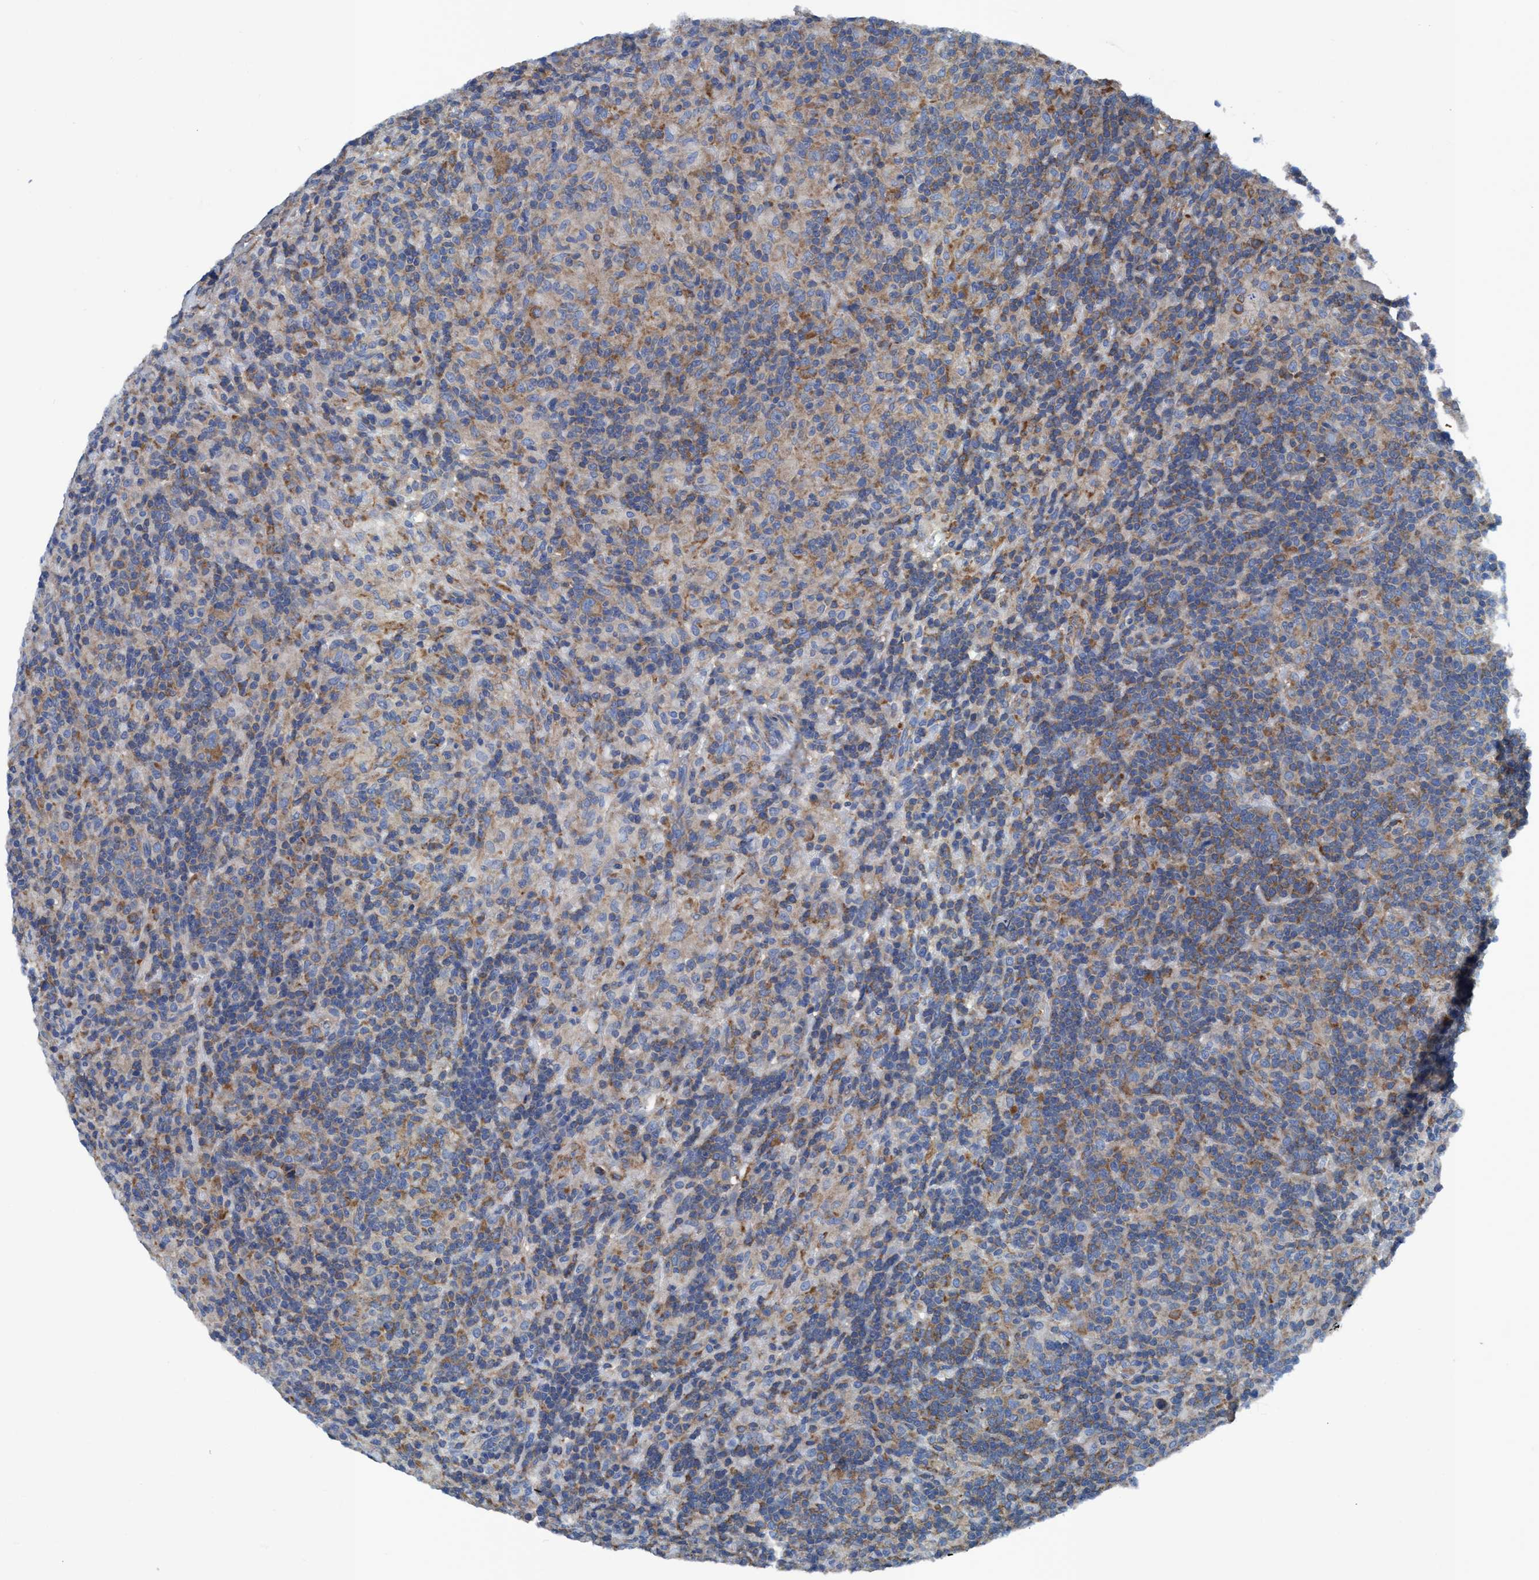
{"staining": {"intensity": "moderate", "quantity": "25%-75%", "location": "cytoplasmic/membranous"}, "tissue": "lymphoma", "cell_type": "Tumor cells", "image_type": "cancer", "snomed": [{"axis": "morphology", "description": "Hodgkin's disease, NOS"}, {"axis": "topography", "description": "Lymph node"}], "caption": "Human Hodgkin's disease stained with a brown dye exhibits moderate cytoplasmic/membranous positive expression in approximately 25%-75% of tumor cells.", "gene": "NMT1", "patient": {"sex": "male", "age": 70}}